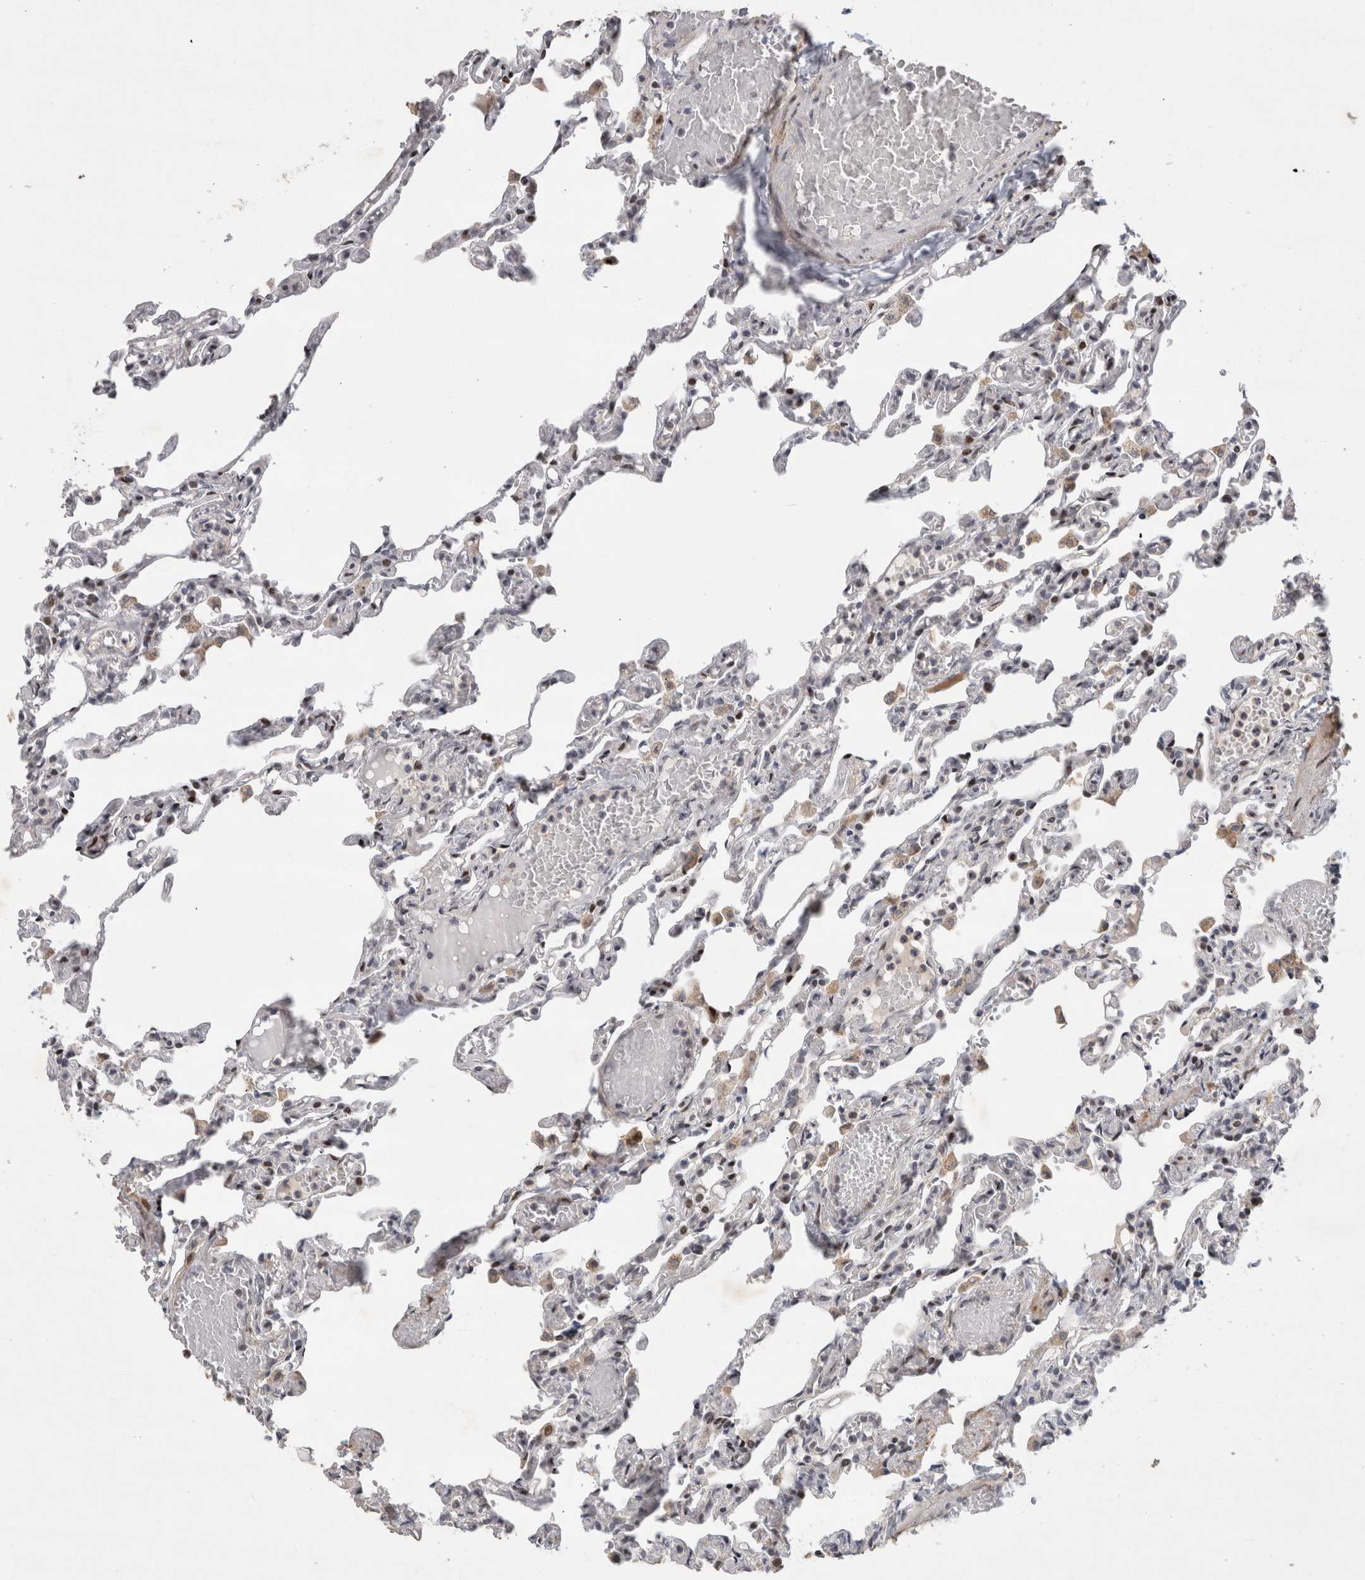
{"staining": {"intensity": "weak", "quantity": "25%-75%", "location": "nuclear"}, "tissue": "lung", "cell_type": "Alveolar cells", "image_type": "normal", "snomed": [{"axis": "morphology", "description": "Normal tissue, NOS"}, {"axis": "topography", "description": "Lung"}], "caption": "A brown stain shows weak nuclear staining of a protein in alveolar cells of benign human lung.", "gene": "C8orf58", "patient": {"sex": "male", "age": 21}}